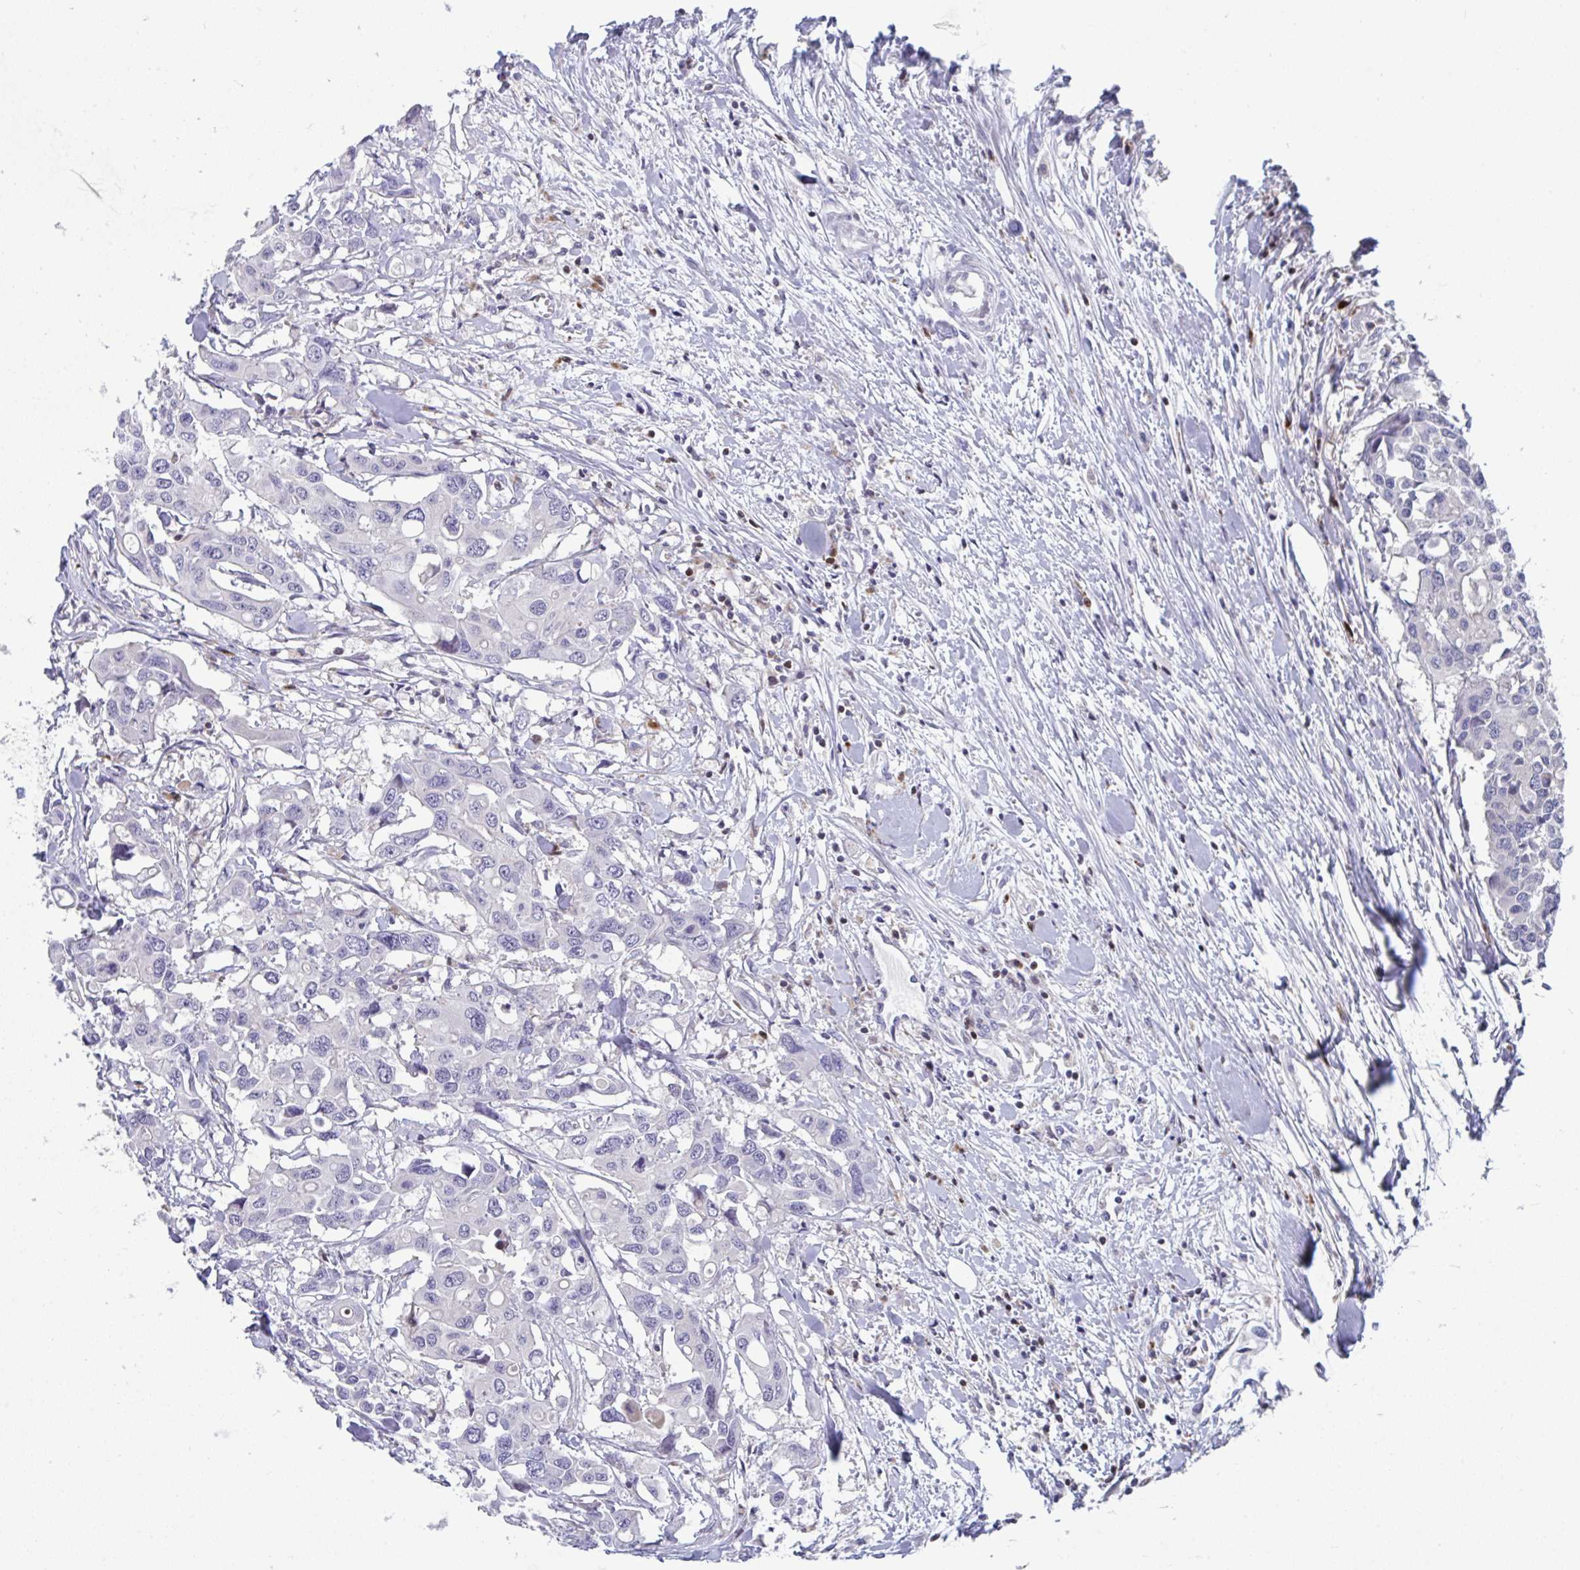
{"staining": {"intensity": "negative", "quantity": "none", "location": "none"}, "tissue": "colorectal cancer", "cell_type": "Tumor cells", "image_type": "cancer", "snomed": [{"axis": "morphology", "description": "Adenocarcinoma, NOS"}, {"axis": "topography", "description": "Colon"}], "caption": "Tumor cells show no significant protein expression in adenocarcinoma (colorectal). The staining is performed using DAB (3,3'-diaminobenzidine) brown chromogen with nuclei counter-stained in using hematoxylin.", "gene": "AOC2", "patient": {"sex": "male", "age": 77}}